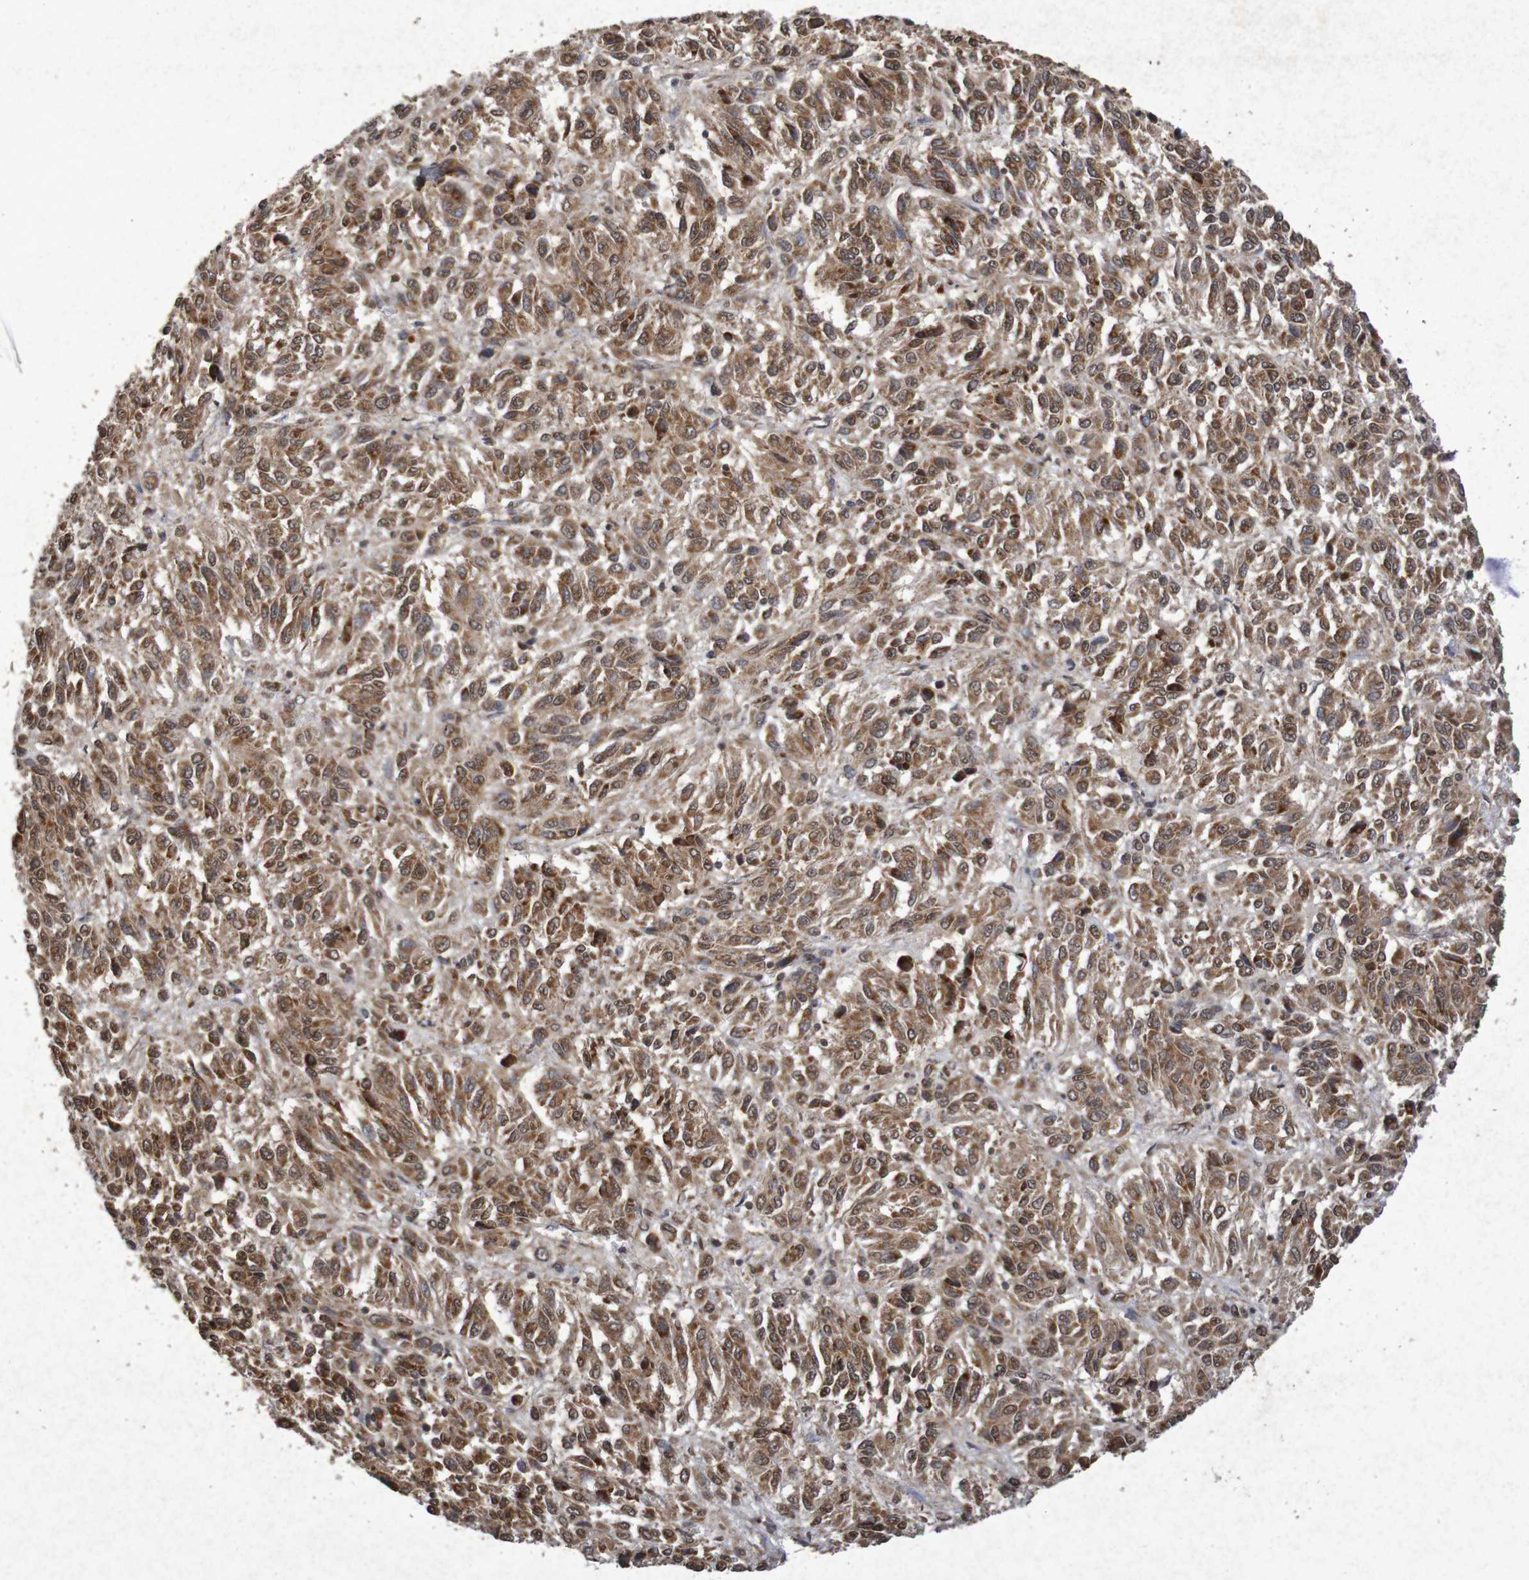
{"staining": {"intensity": "moderate", "quantity": ">75%", "location": "cytoplasmic/membranous,nuclear"}, "tissue": "melanoma", "cell_type": "Tumor cells", "image_type": "cancer", "snomed": [{"axis": "morphology", "description": "Malignant melanoma, Metastatic site"}, {"axis": "topography", "description": "Lung"}], "caption": "IHC photomicrograph of melanoma stained for a protein (brown), which shows medium levels of moderate cytoplasmic/membranous and nuclear staining in approximately >75% of tumor cells.", "gene": "GUCY1A2", "patient": {"sex": "male", "age": 64}}